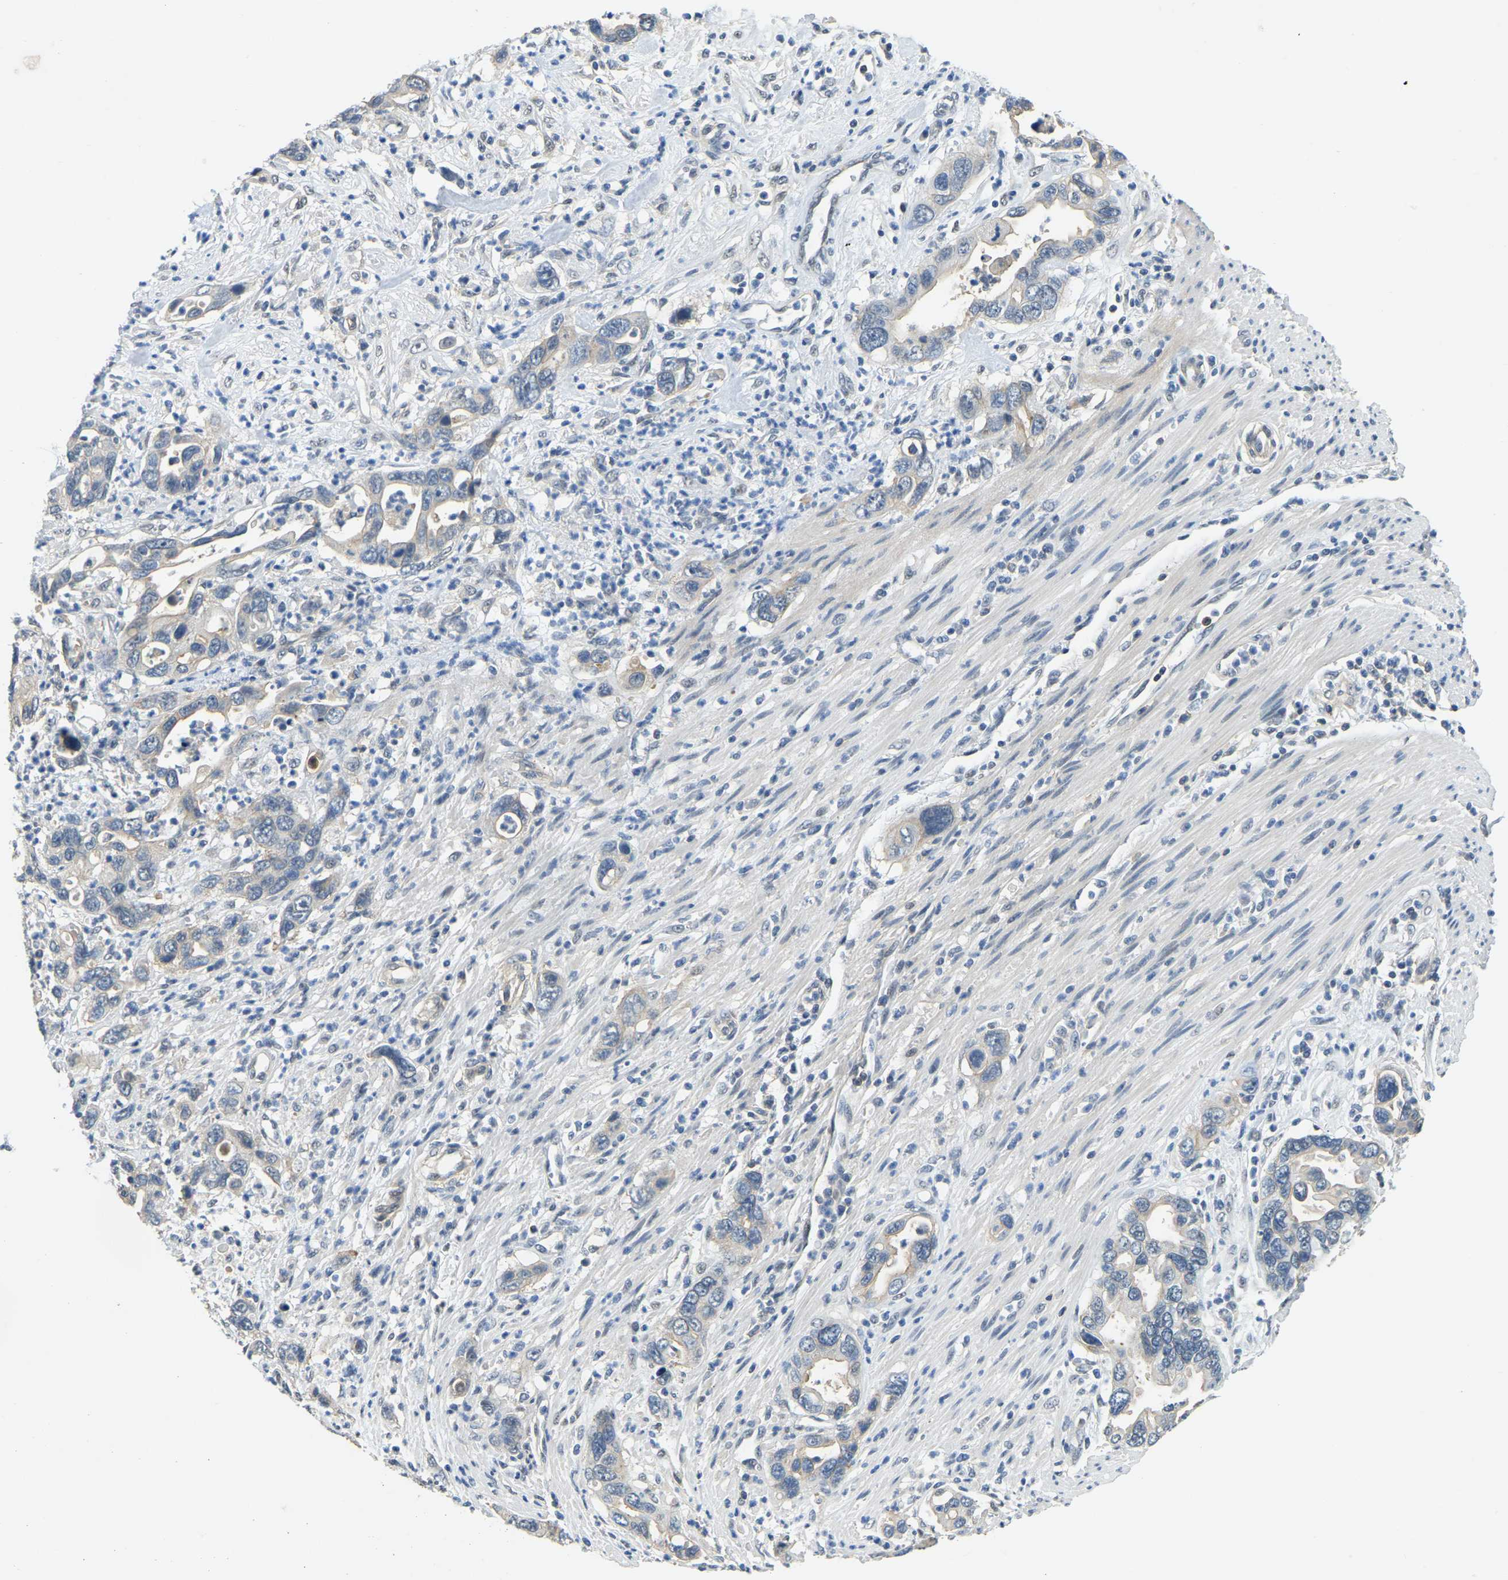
{"staining": {"intensity": "weak", "quantity": "25%-75%", "location": "cytoplasmic/membranous"}, "tissue": "pancreatic cancer", "cell_type": "Tumor cells", "image_type": "cancer", "snomed": [{"axis": "morphology", "description": "Adenocarcinoma, NOS"}, {"axis": "topography", "description": "Pancreas"}], "caption": "High-magnification brightfield microscopy of pancreatic cancer stained with DAB (brown) and counterstained with hematoxylin (blue). tumor cells exhibit weak cytoplasmic/membranous positivity is identified in approximately25%-75% of cells.", "gene": "AHNAK", "patient": {"sex": "female", "age": 70}}